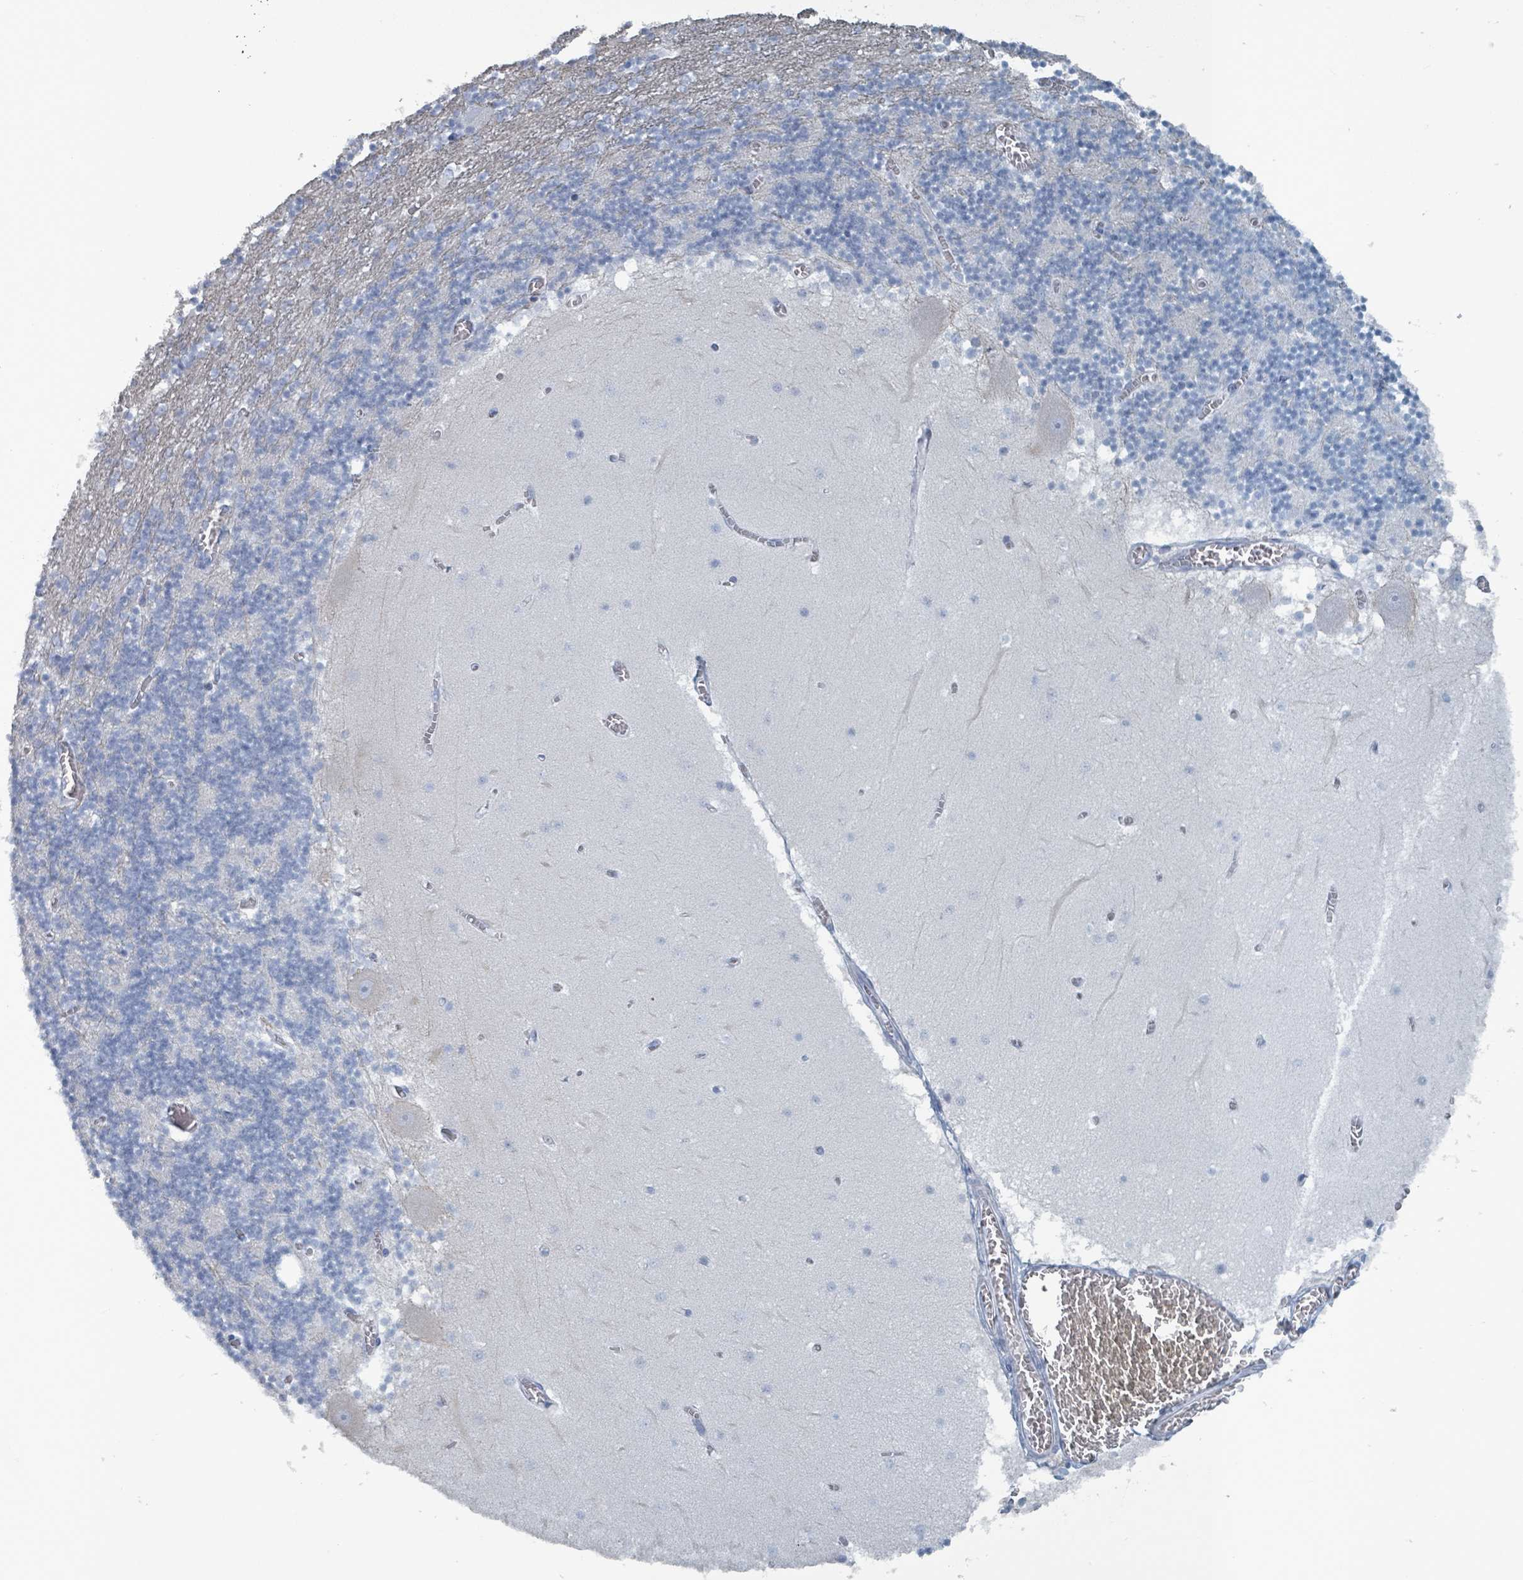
{"staining": {"intensity": "negative", "quantity": "none", "location": "none"}, "tissue": "cerebellum", "cell_type": "Cells in granular layer", "image_type": "normal", "snomed": [{"axis": "morphology", "description": "Normal tissue, NOS"}, {"axis": "topography", "description": "Cerebellum"}], "caption": "Immunohistochemistry (IHC) micrograph of benign human cerebellum stained for a protein (brown), which exhibits no staining in cells in granular layer. The staining was performed using DAB (3,3'-diaminobenzidine) to visualize the protein expression in brown, while the nuclei were stained in blue with hematoxylin (Magnification: 20x).", "gene": "HEATR5A", "patient": {"sex": "female", "age": 28}}